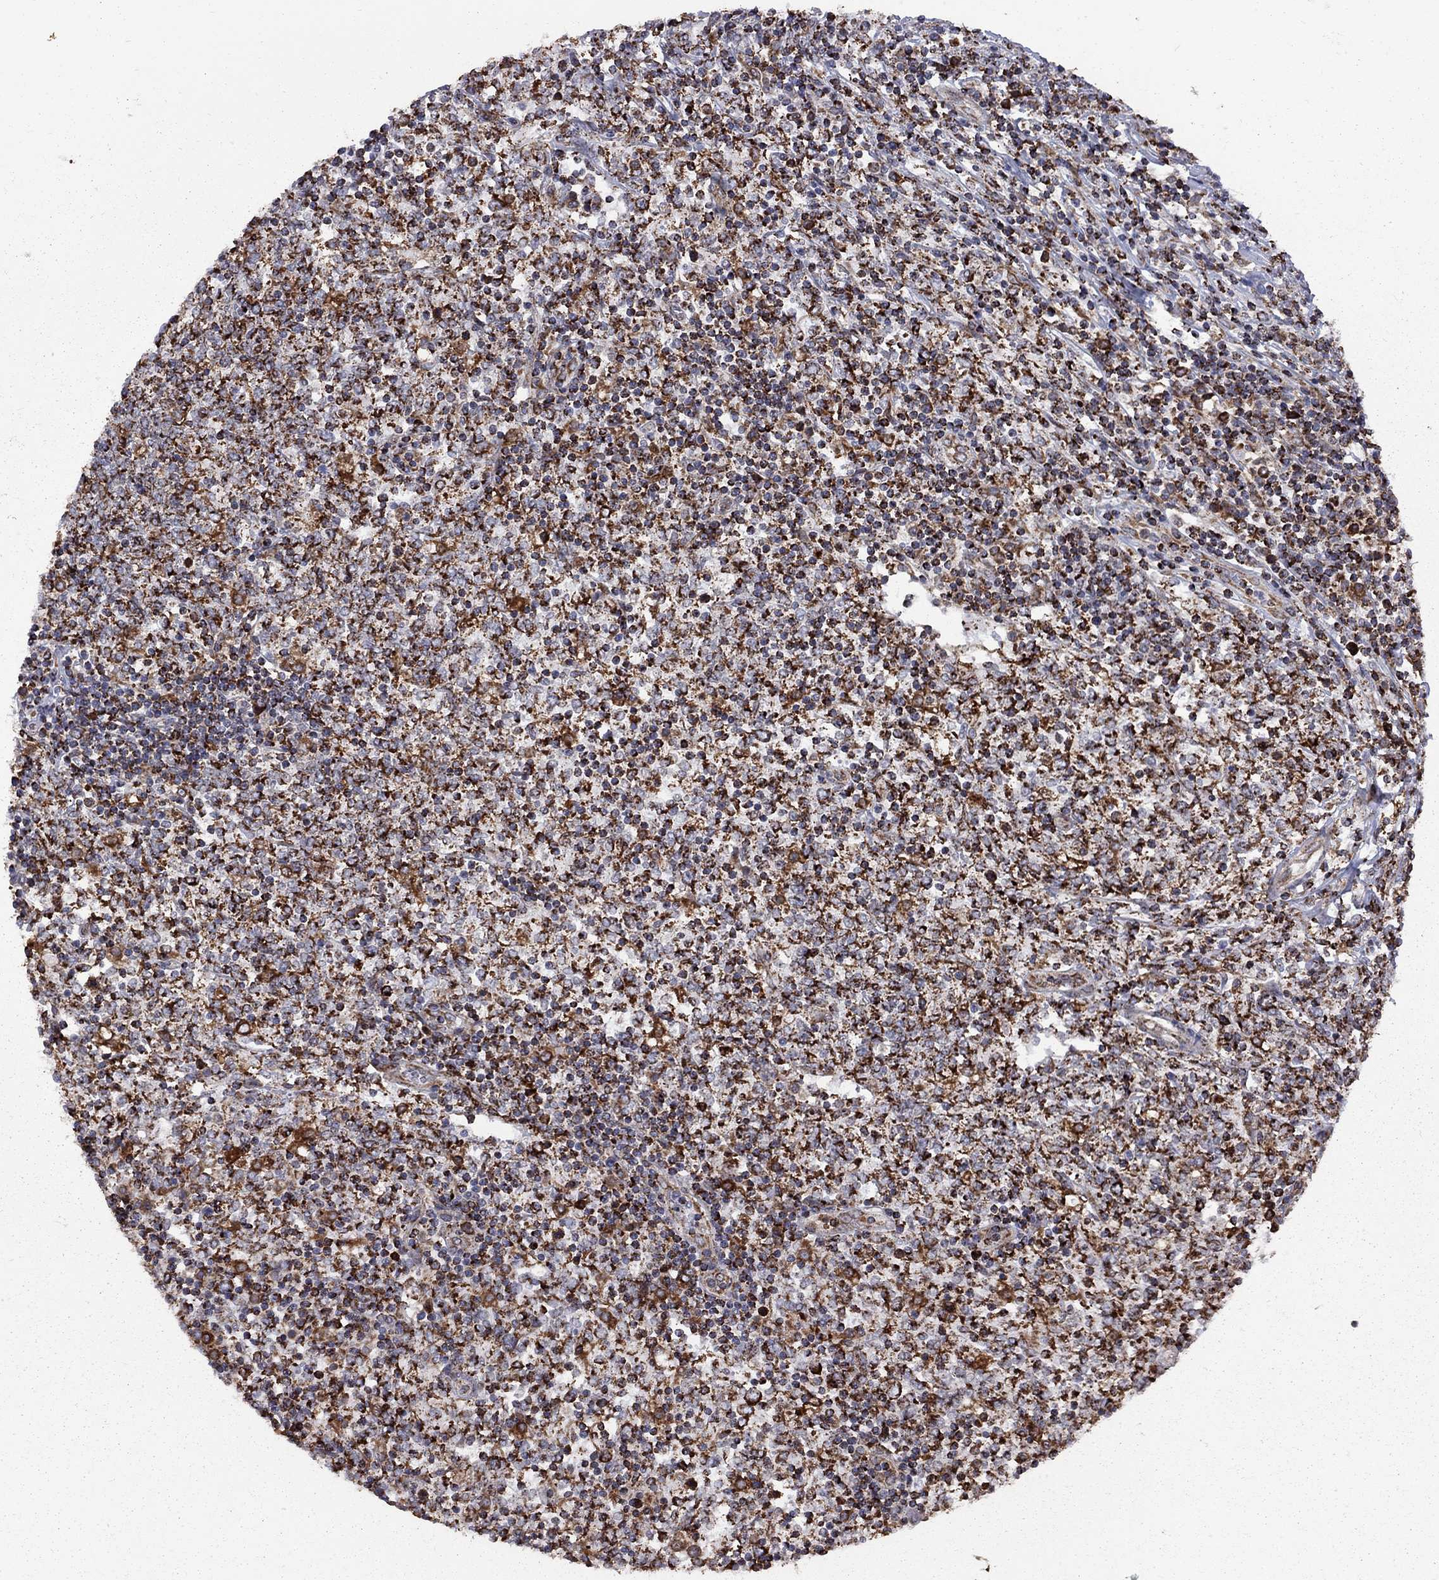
{"staining": {"intensity": "negative", "quantity": "none", "location": "none"}, "tissue": "lymphoma", "cell_type": "Tumor cells", "image_type": "cancer", "snomed": [{"axis": "morphology", "description": "Malignant lymphoma, non-Hodgkin's type, High grade"}, {"axis": "topography", "description": "Lymph node"}], "caption": "Tumor cells show no significant protein expression in high-grade malignant lymphoma, non-Hodgkin's type.", "gene": "CLPTM1", "patient": {"sex": "female", "age": 84}}